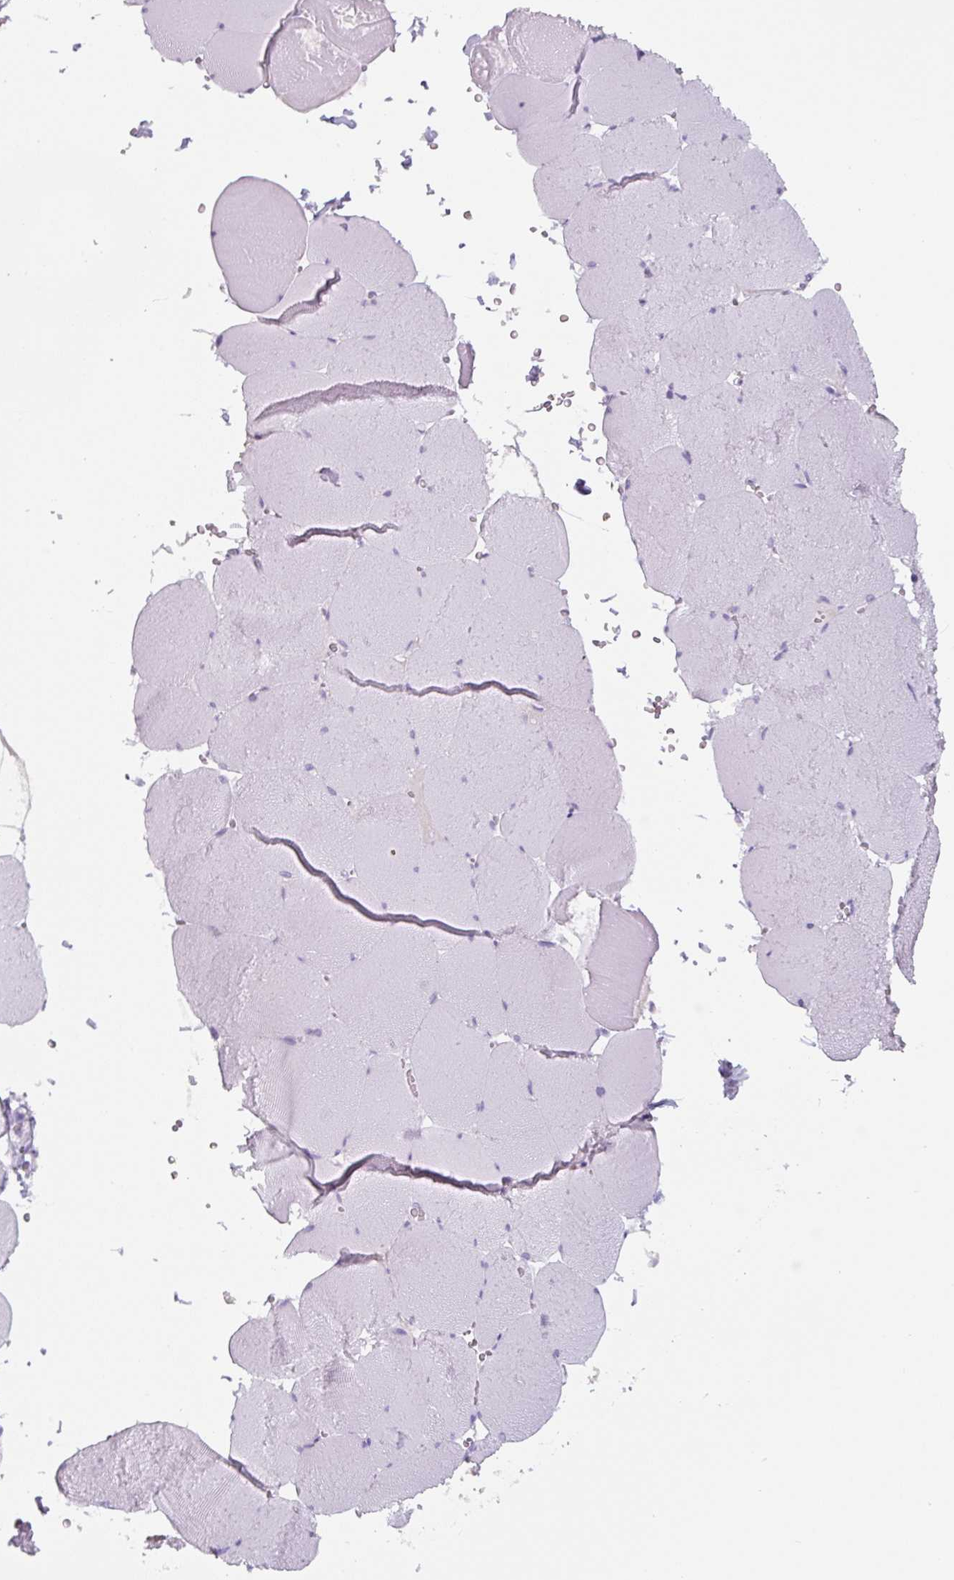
{"staining": {"intensity": "negative", "quantity": "none", "location": "none"}, "tissue": "skeletal muscle", "cell_type": "Myocytes", "image_type": "normal", "snomed": [{"axis": "morphology", "description": "Normal tissue, NOS"}, {"axis": "topography", "description": "Skeletal muscle"}, {"axis": "topography", "description": "Head-Neck"}], "caption": "DAB immunohistochemical staining of normal human skeletal muscle shows no significant positivity in myocytes. (DAB (3,3'-diaminobenzidine) IHC, high magnification).", "gene": "TNFRSF8", "patient": {"sex": "male", "age": 66}}